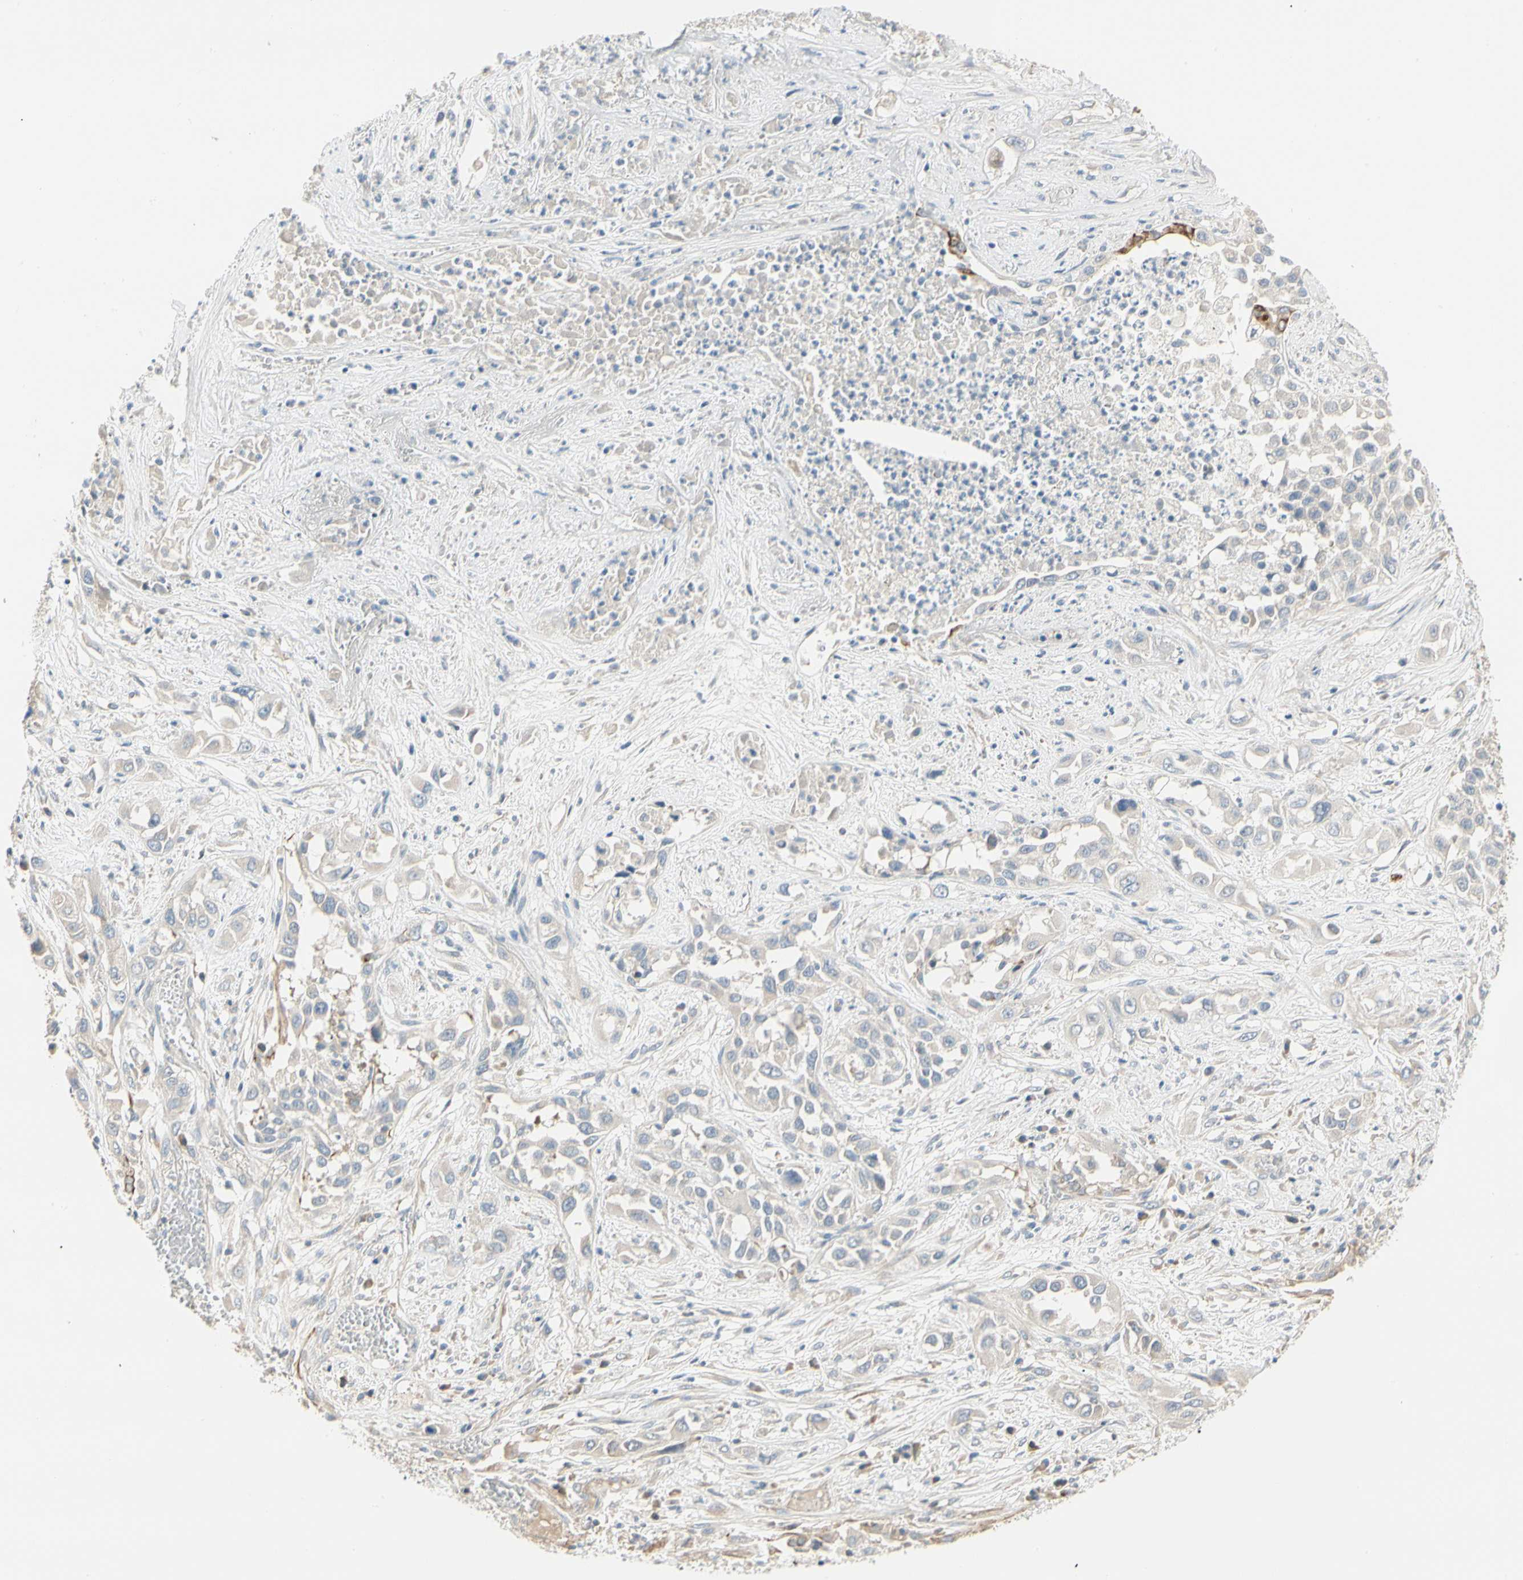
{"staining": {"intensity": "negative", "quantity": "none", "location": "none"}, "tissue": "lung cancer", "cell_type": "Tumor cells", "image_type": "cancer", "snomed": [{"axis": "morphology", "description": "Squamous cell carcinoma, NOS"}, {"axis": "topography", "description": "Lung"}], "caption": "A photomicrograph of human lung cancer is negative for staining in tumor cells.", "gene": "DUSP12", "patient": {"sex": "male", "age": 71}}